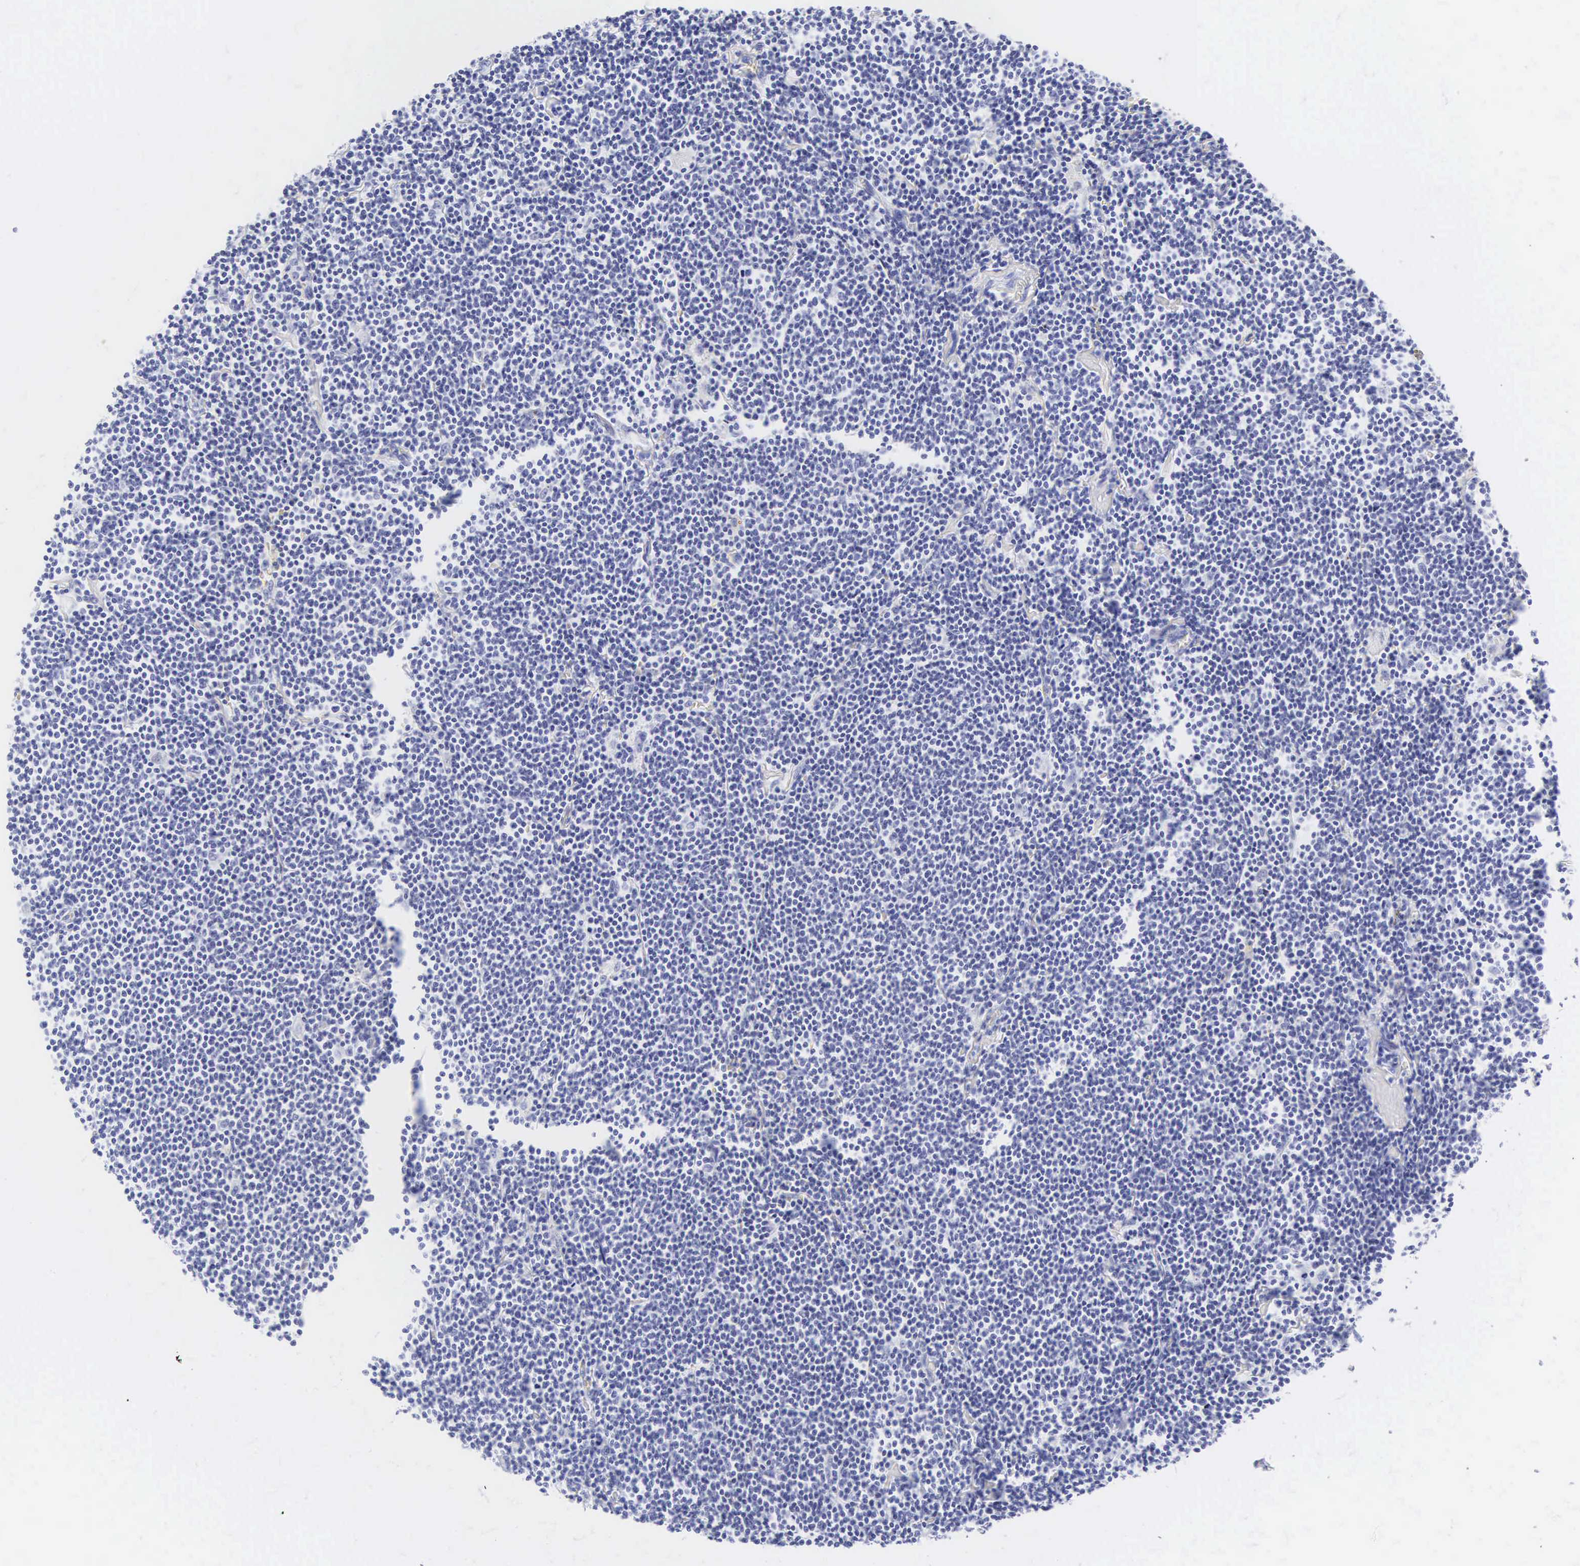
{"staining": {"intensity": "negative", "quantity": "none", "location": "none"}, "tissue": "lymphoma", "cell_type": "Tumor cells", "image_type": "cancer", "snomed": [{"axis": "morphology", "description": "Malignant lymphoma, non-Hodgkin's type, Low grade"}, {"axis": "topography", "description": "Lymph node"}], "caption": "Human malignant lymphoma, non-Hodgkin's type (low-grade) stained for a protein using IHC shows no staining in tumor cells.", "gene": "CGB3", "patient": {"sex": "male", "age": 65}}